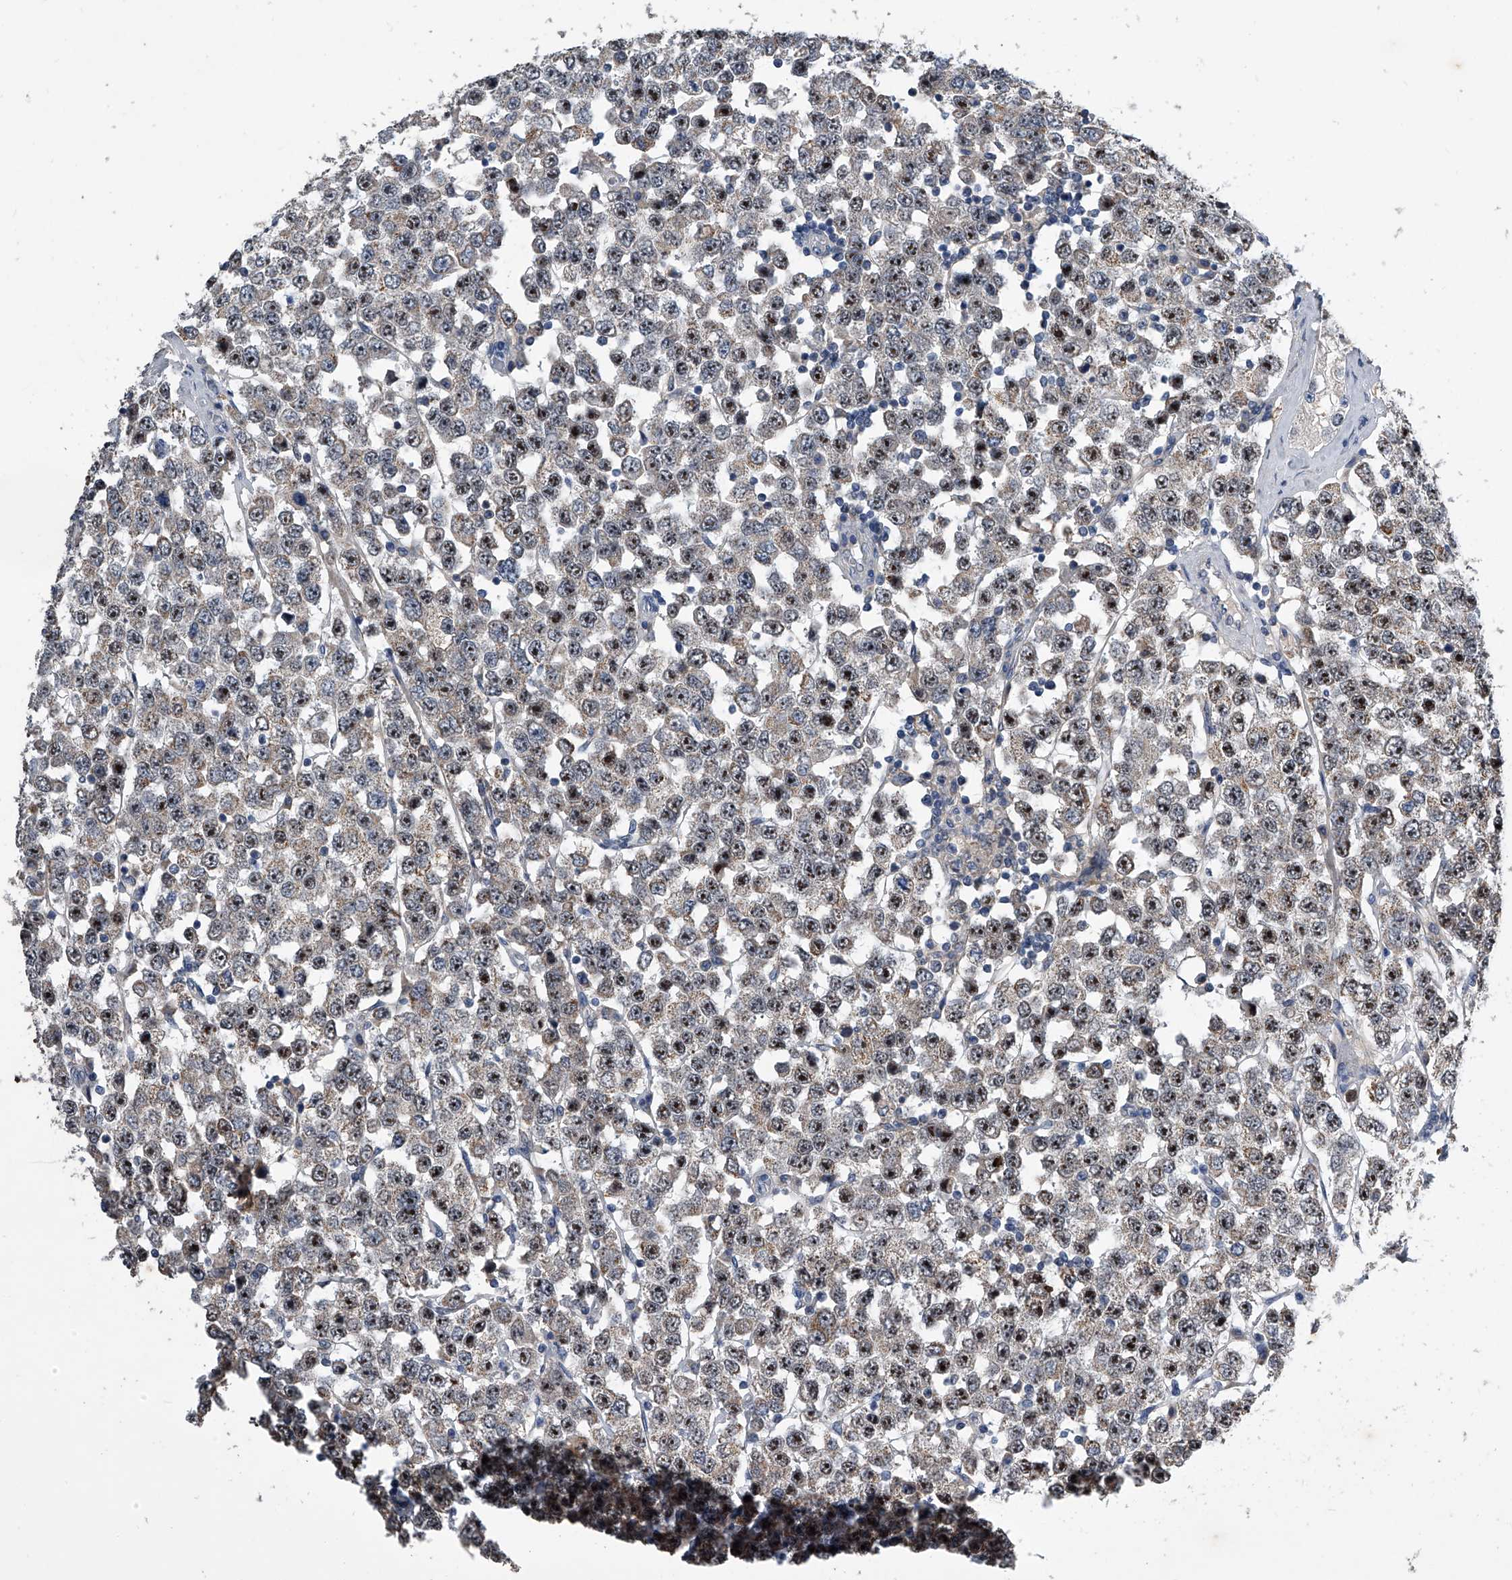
{"staining": {"intensity": "strong", "quantity": "25%-75%", "location": "nuclear"}, "tissue": "testis cancer", "cell_type": "Tumor cells", "image_type": "cancer", "snomed": [{"axis": "morphology", "description": "Seminoma, NOS"}, {"axis": "topography", "description": "Testis"}], "caption": "This micrograph reveals immunohistochemistry (IHC) staining of human testis cancer, with high strong nuclear positivity in approximately 25%-75% of tumor cells.", "gene": "PHACTR1", "patient": {"sex": "male", "age": 28}}